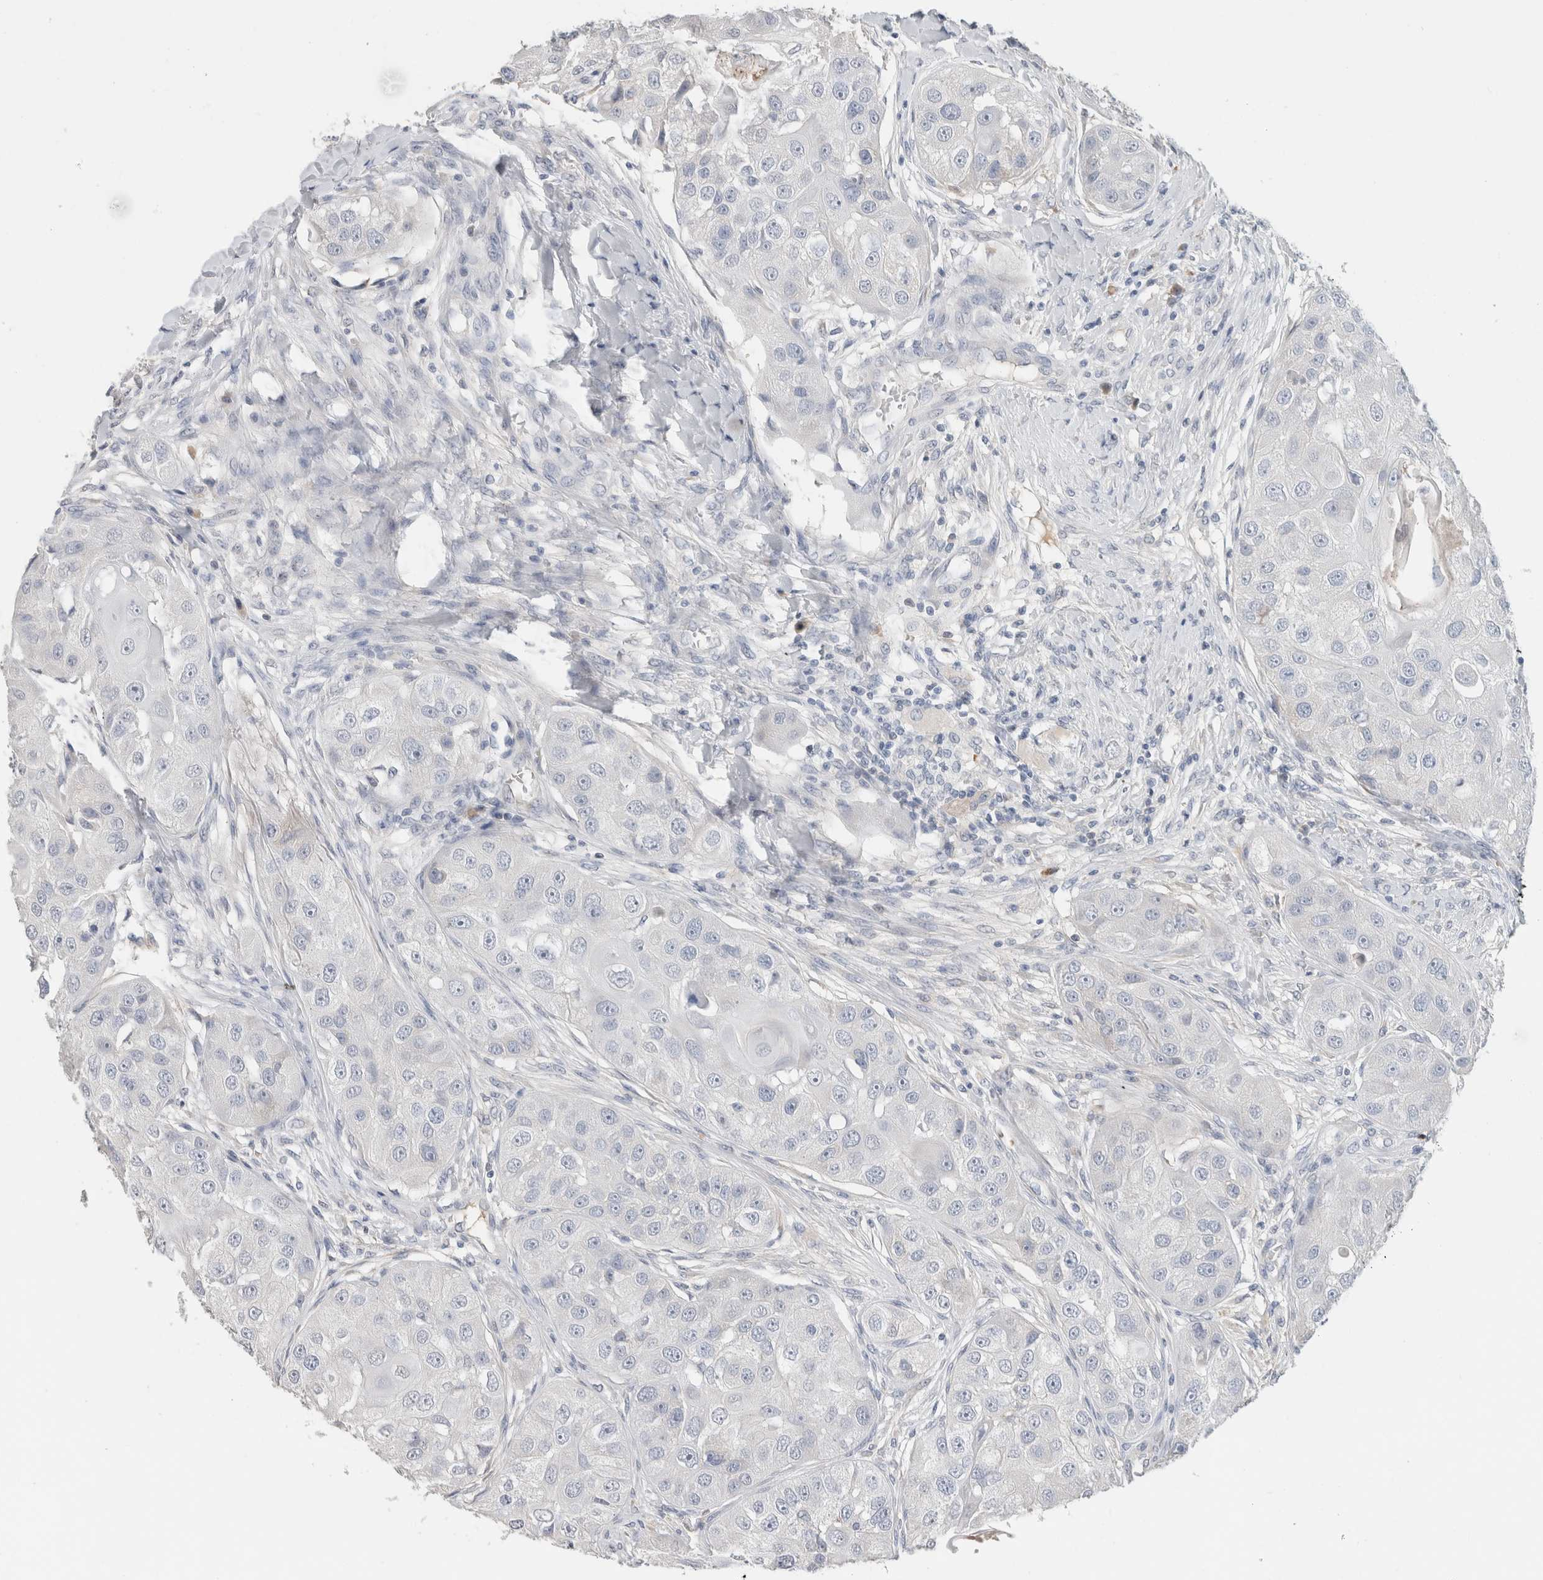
{"staining": {"intensity": "negative", "quantity": "none", "location": "none"}, "tissue": "head and neck cancer", "cell_type": "Tumor cells", "image_type": "cancer", "snomed": [{"axis": "morphology", "description": "Normal tissue, NOS"}, {"axis": "morphology", "description": "Squamous cell carcinoma, NOS"}, {"axis": "topography", "description": "Skeletal muscle"}, {"axis": "topography", "description": "Head-Neck"}], "caption": "A photomicrograph of human head and neck cancer (squamous cell carcinoma) is negative for staining in tumor cells.", "gene": "SCGB1A1", "patient": {"sex": "male", "age": 51}}